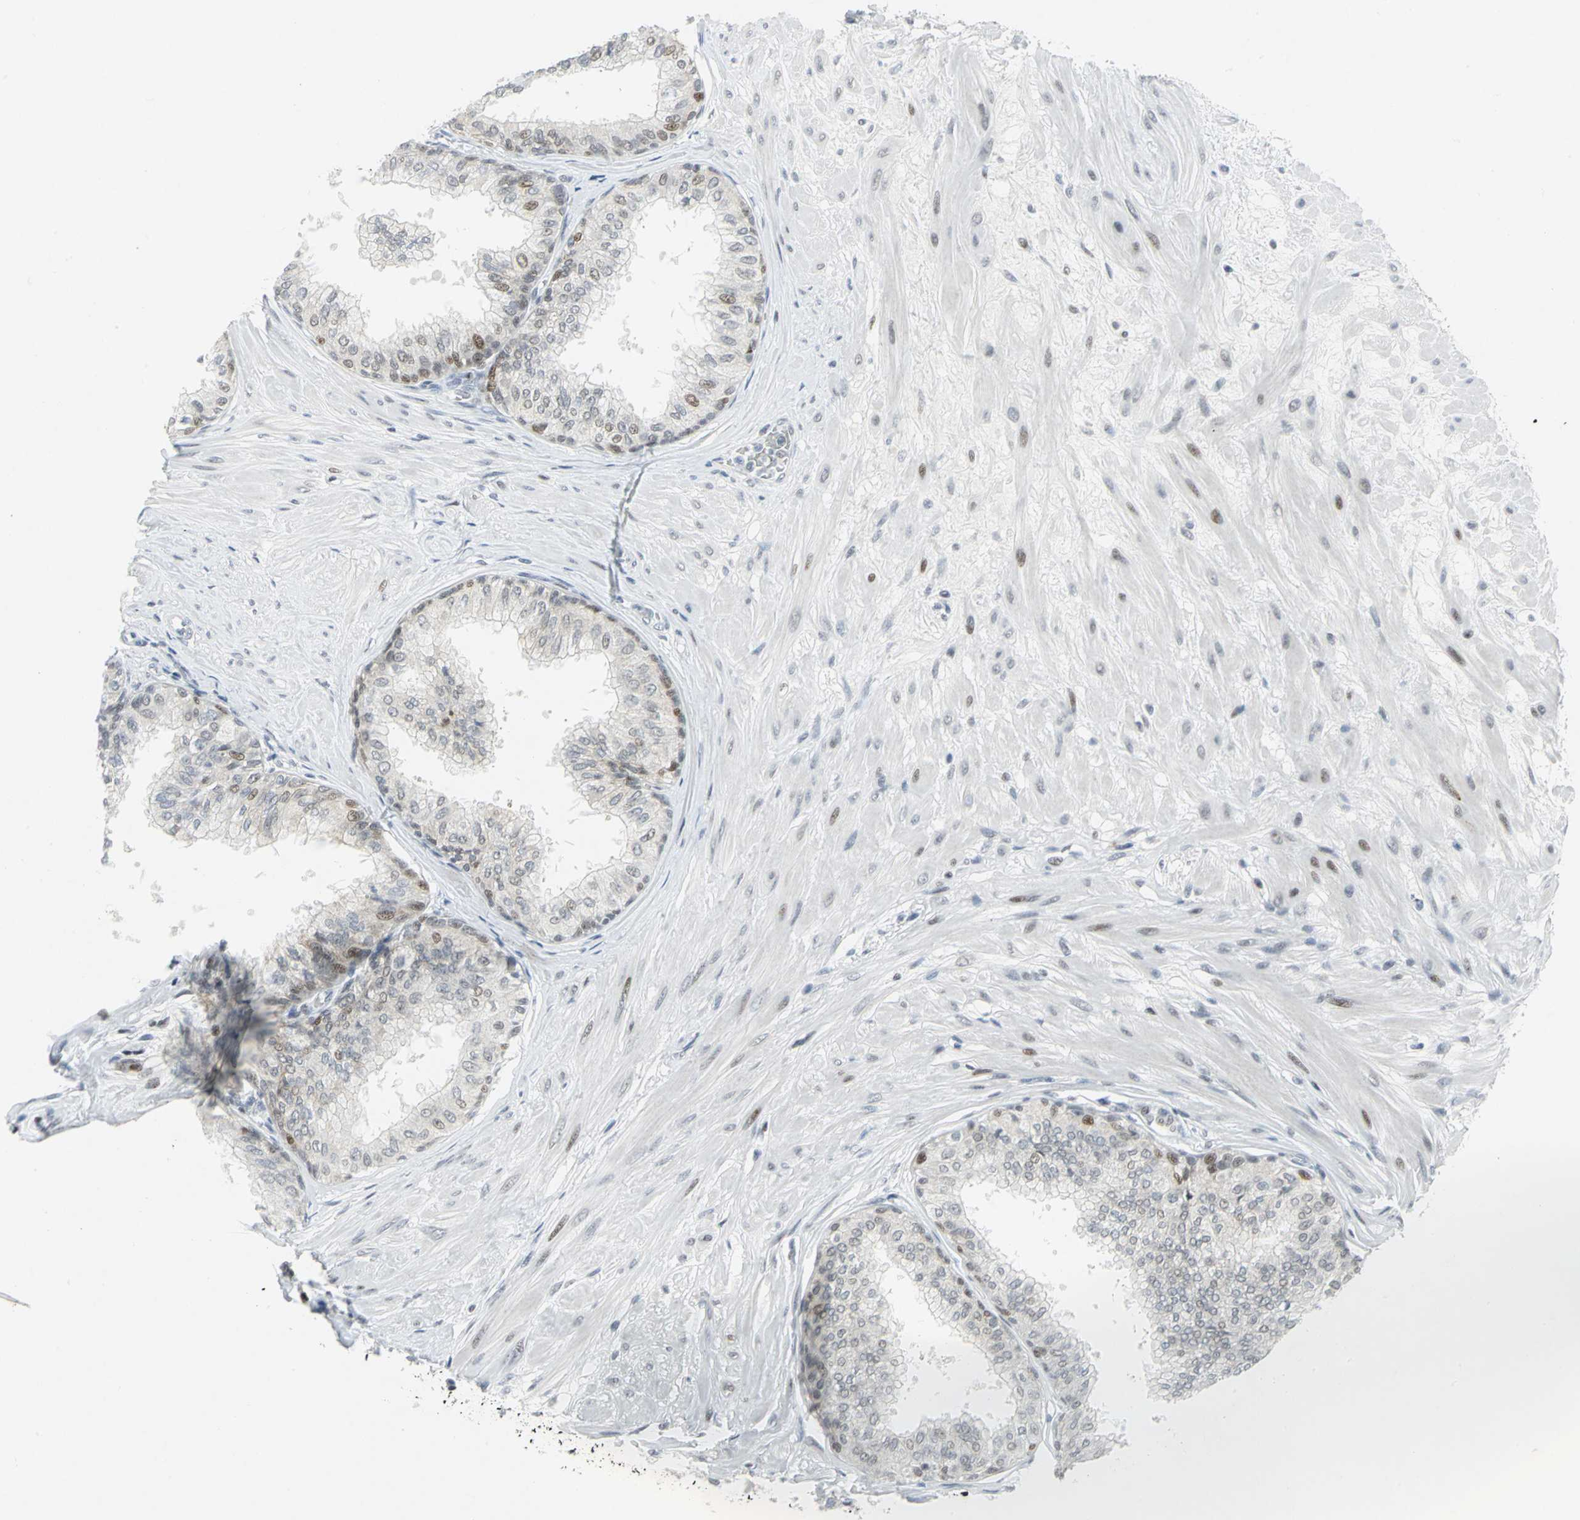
{"staining": {"intensity": "moderate", "quantity": "<25%", "location": "nuclear"}, "tissue": "prostate", "cell_type": "Glandular cells", "image_type": "normal", "snomed": [{"axis": "morphology", "description": "Normal tissue, NOS"}, {"axis": "topography", "description": "Prostate"}, {"axis": "topography", "description": "Seminal veicle"}], "caption": "Unremarkable prostate was stained to show a protein in brown. There is low levels of moderate nuclear positivity in about <25% of glandular cells. (Brightfield microscopy of DAB IHC at high magnification).", "gene": "RPA1", "patient": {"sex": "male", "age": 60}}